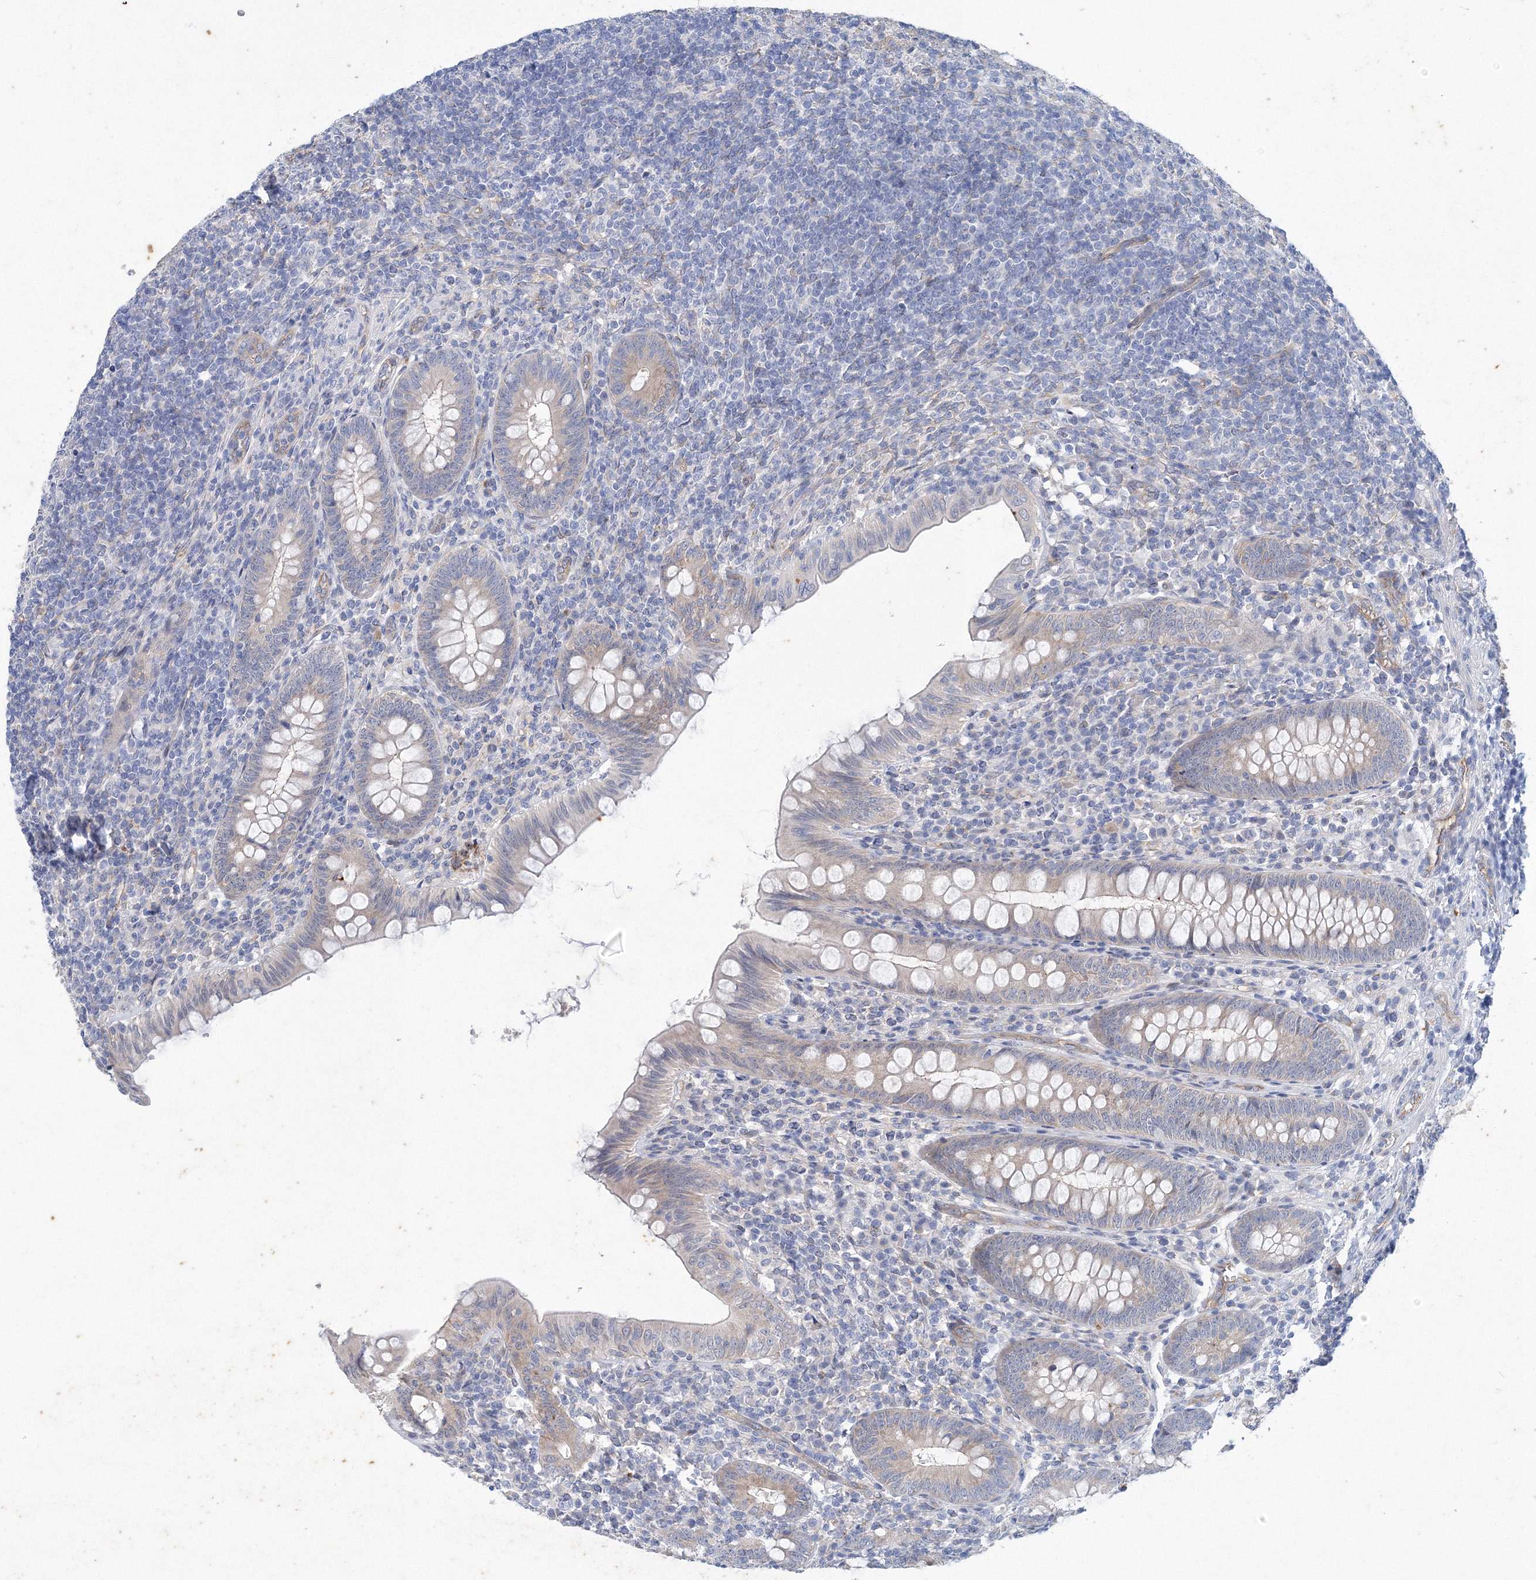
{"staining": {"intensity": "weak", "quantity": "25%-75%", "location": "cytoplasmic/membranous"}, "tissue": "appendix", "cell_type": "Glandular cells", "image_type": "normal", "snomed": [{"axis": "morphology", "description": "Normal tissue, NOS"}, {"axis": "topography", "description": "Appendix"}], "caption": "Protein expression analysis of unremarkable appendix shows weak cytoplasmic/membranous expression in approximately 25%-75% of glandular cells.", "gene": "TANC1", "patient": {"sex": "male", "age": 14}}